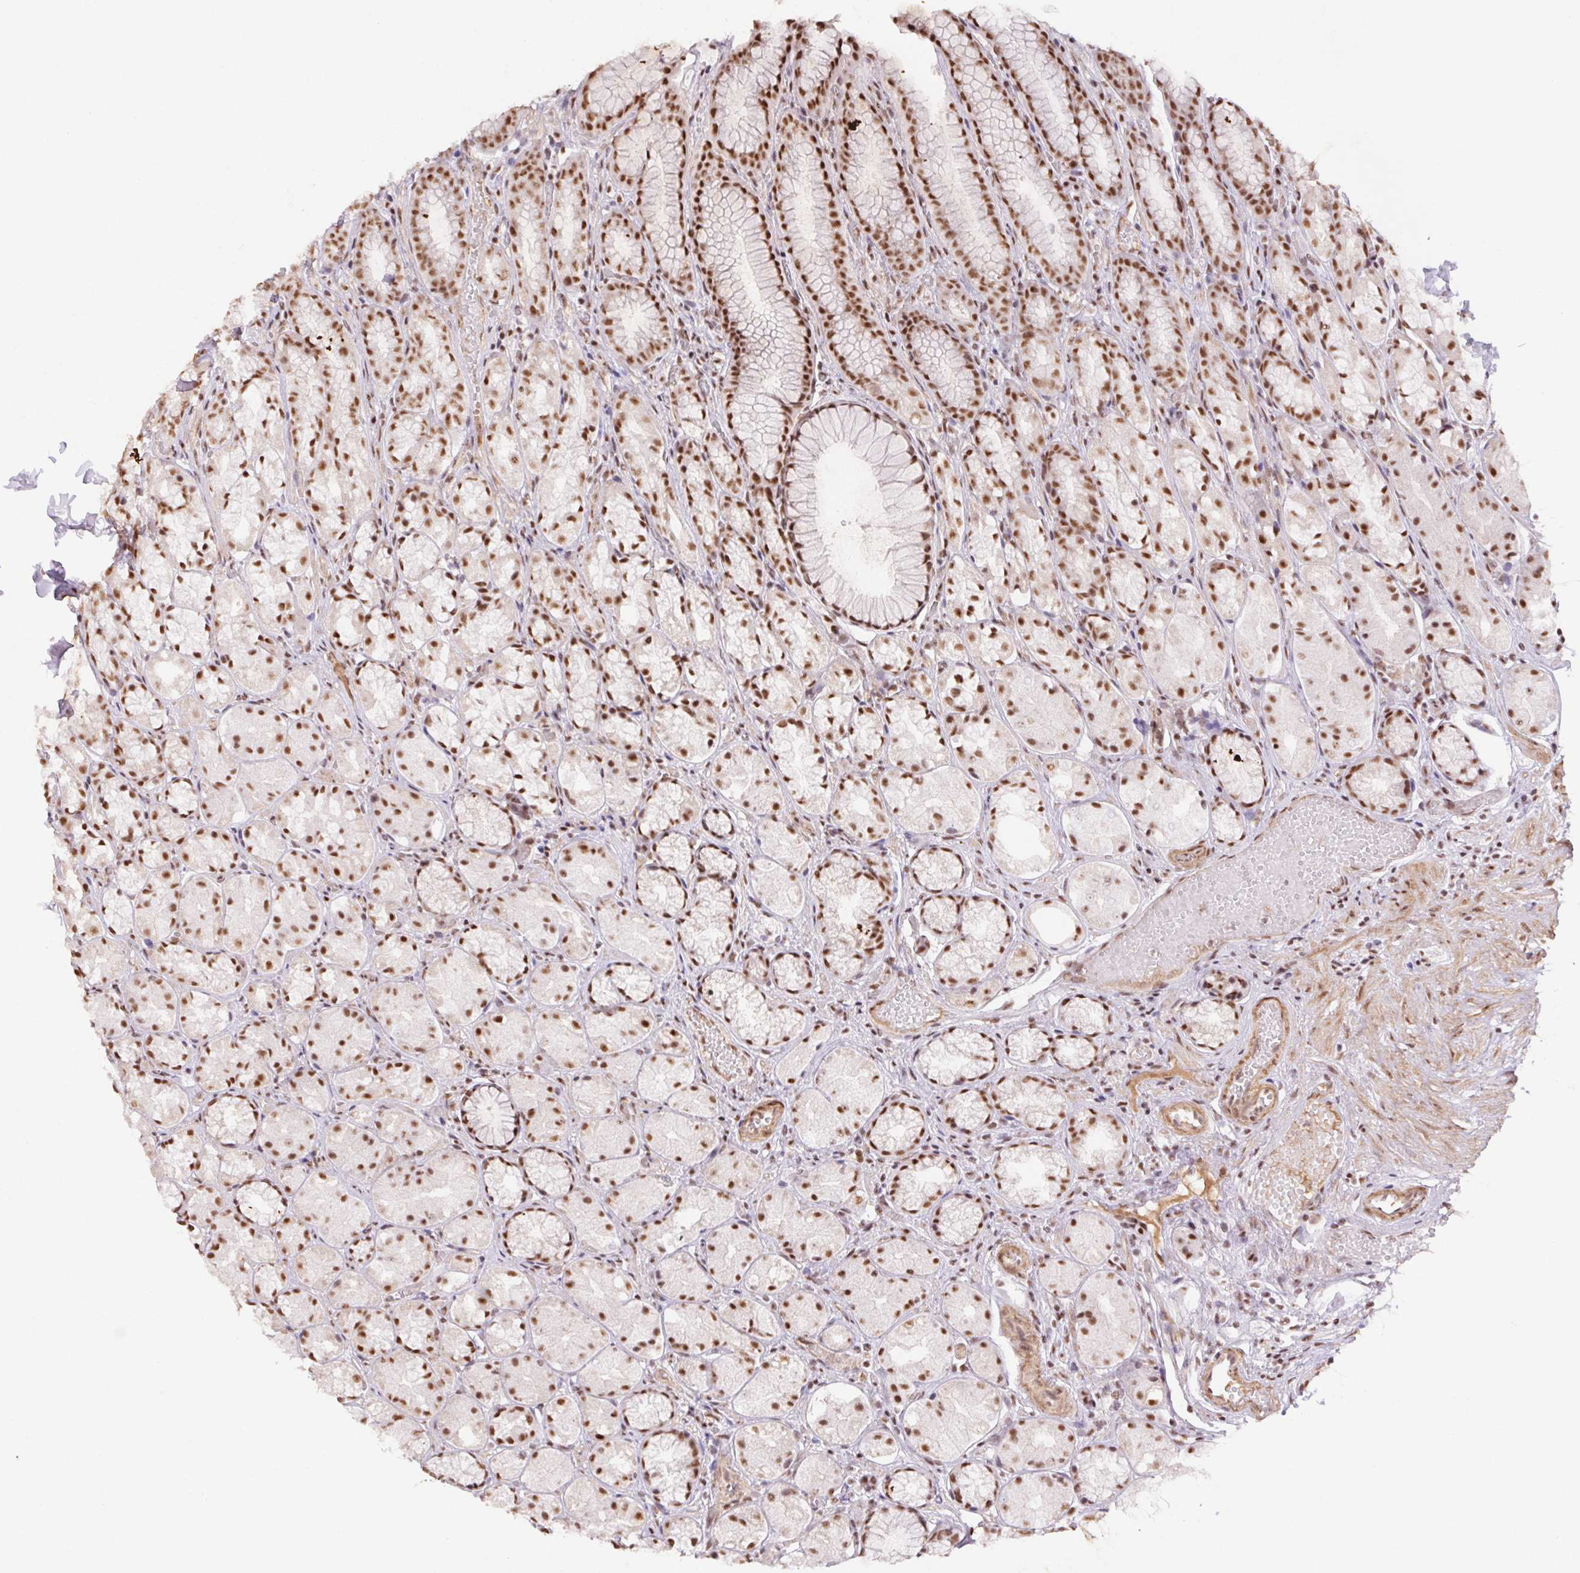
{"staining": {"intensity": "moderate", "quantity": ">75%", "location": "nuclear"}, "tissue": "stomach", "cell_type": "Glandular cells", "image_type": "normal", "snomed": [{"axis": "morphology", "description": "Normal tissue, NOS"}, {"axis": "topography", "description": "Stomach"}], "caption": "A high-resolution micrograph shows IHC staining of normal stomach, which demonstrates moderate nuclear expression in about >75% of glandular cells. (Brightfield microscopy of DAB IHC at high magnification).", "gene": "DDX17", "patient": {"sex": "male", "age": 70}}